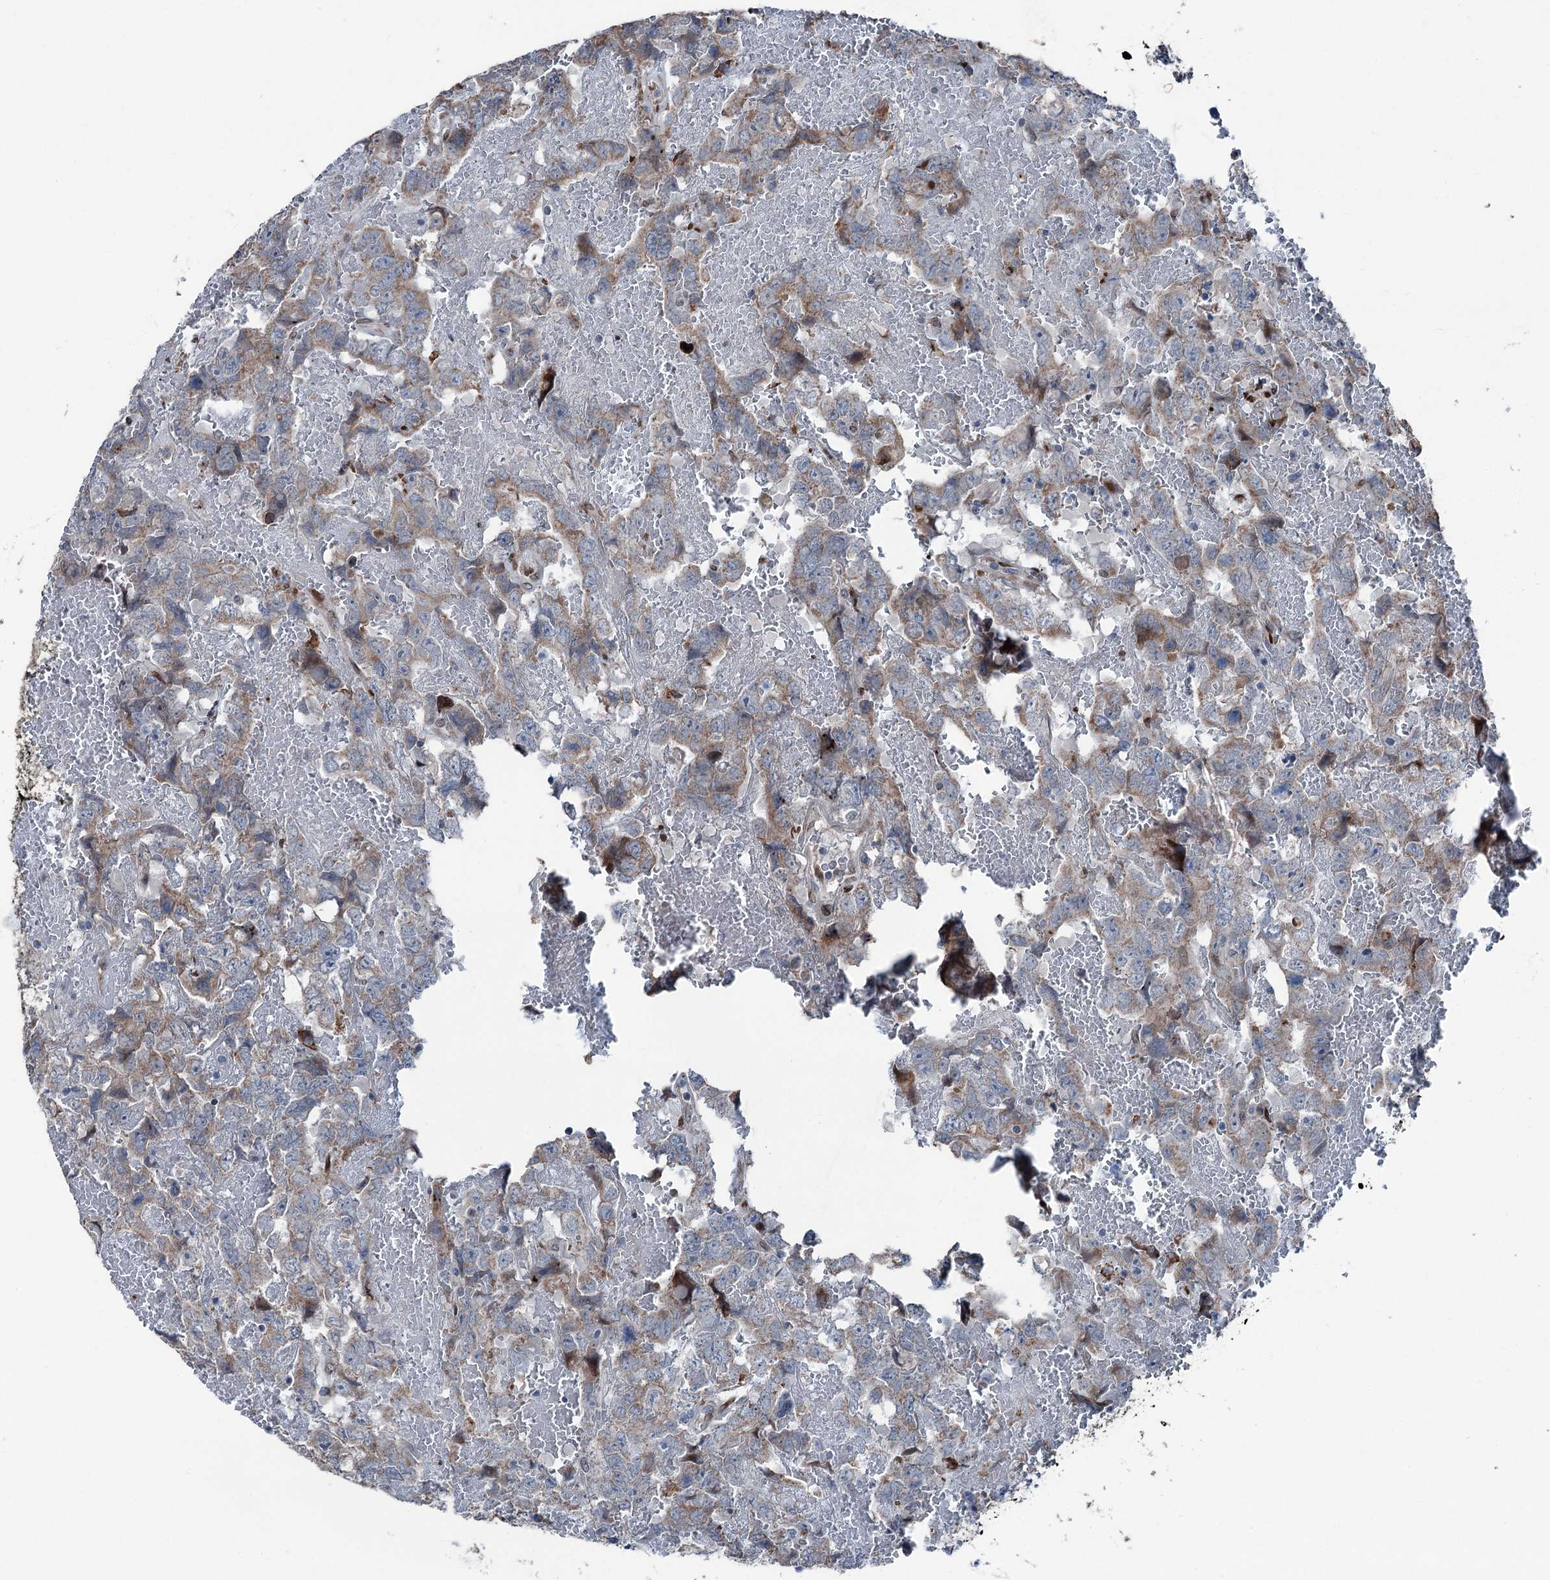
{"staining": {"intensity": "weak", "quantity": "25%-75%", "location": "cytoplasmic/membranous"}, "tissue": "testis cancer", "cell_type": "Tumor cells", "image_type": "cancer", "snomed": [{"axis": "morphology", "description": "Carcinoma, Embryonal, NOS"}, {"axis": "topography", "description": "Testis"}], "caption": "Immunohistochemical staining of testis embryonal carcinoma demonstrates weak cytoplasmic/membranous protein expression in approximately 25%-75% of tumor cells.", "gene": "MRPL14", "patient": {"sex": "male", "age": 45}}